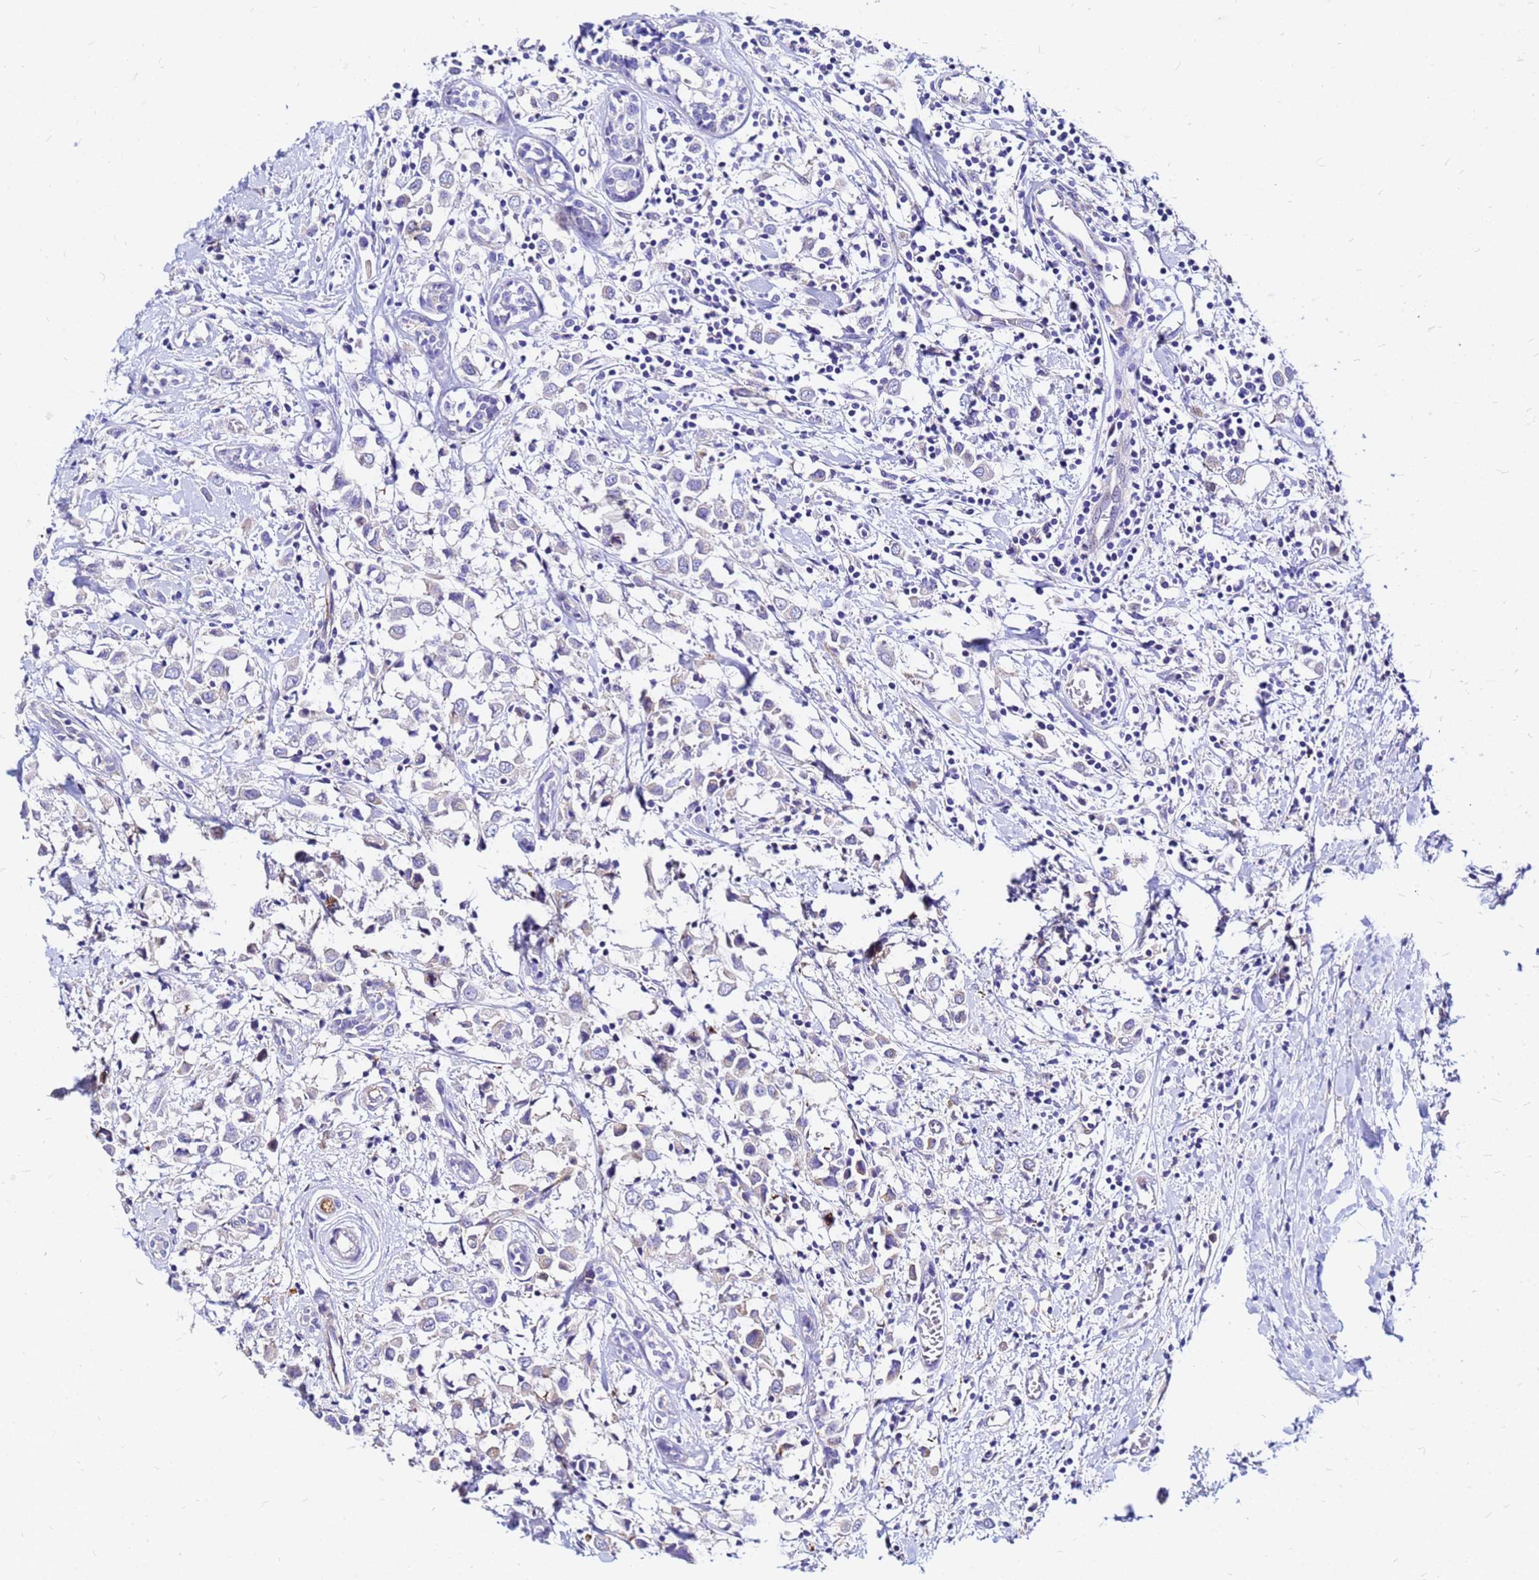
{"staining": {"intensity": "negative", "quantity": "none", "location": "none"}, "tissue": "breast cancer", "cell_type": "Tumor cells", "image_type": "cancer", "snomed": [{"axis": "morphology", "description": "Duct carcinoma"}, {"axis": "topography", "description": "Breast"}], "caption": "The micrograph shows no staining of tumor cells in breast cancer.", "gene": "TUBA8", "patient": {"sex": "female", "age": 61}}